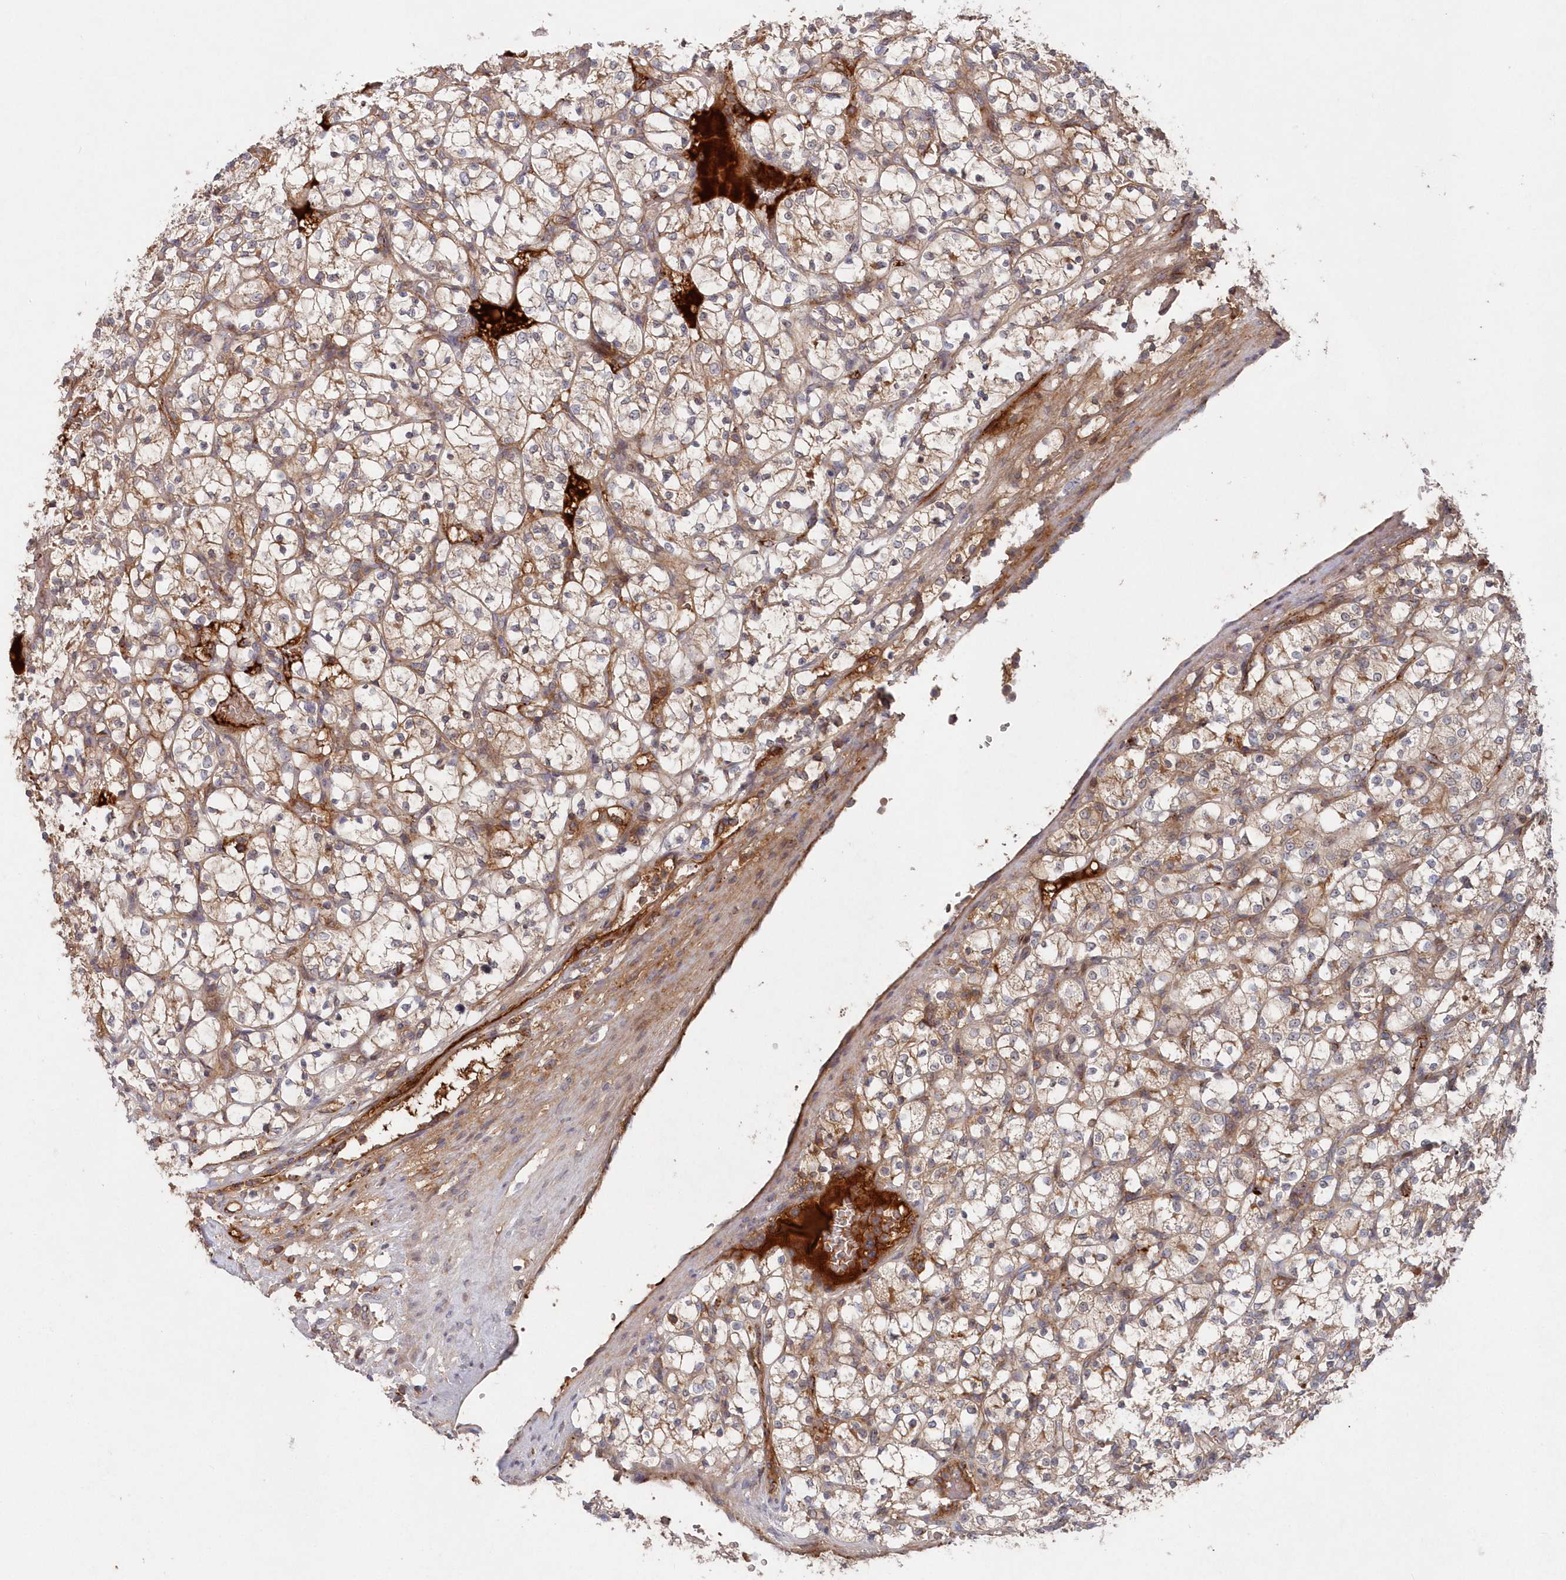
{"staining": {"intensity": "weak", "quantity": ">75%", "location": "cytoplasmic/membranous"}, "tissue": "renal cancer", "cell_type": "Tumor cells", "image_type": "cancer", "snomed": [{"axis": "morphology", "description": "Adenocarcinoma, NOS"}, {"axis": "topography", "description": "Kidney"}], "caption": "This image exhibits immunohistochemistry staining of human renal cancer (adenocarcinoma), with low weak cytoplasmic/membranous positivity in about >75% of tumor cells.", "gene": "ABHD14B", "patient": {"sex": "female", "age": 69}}